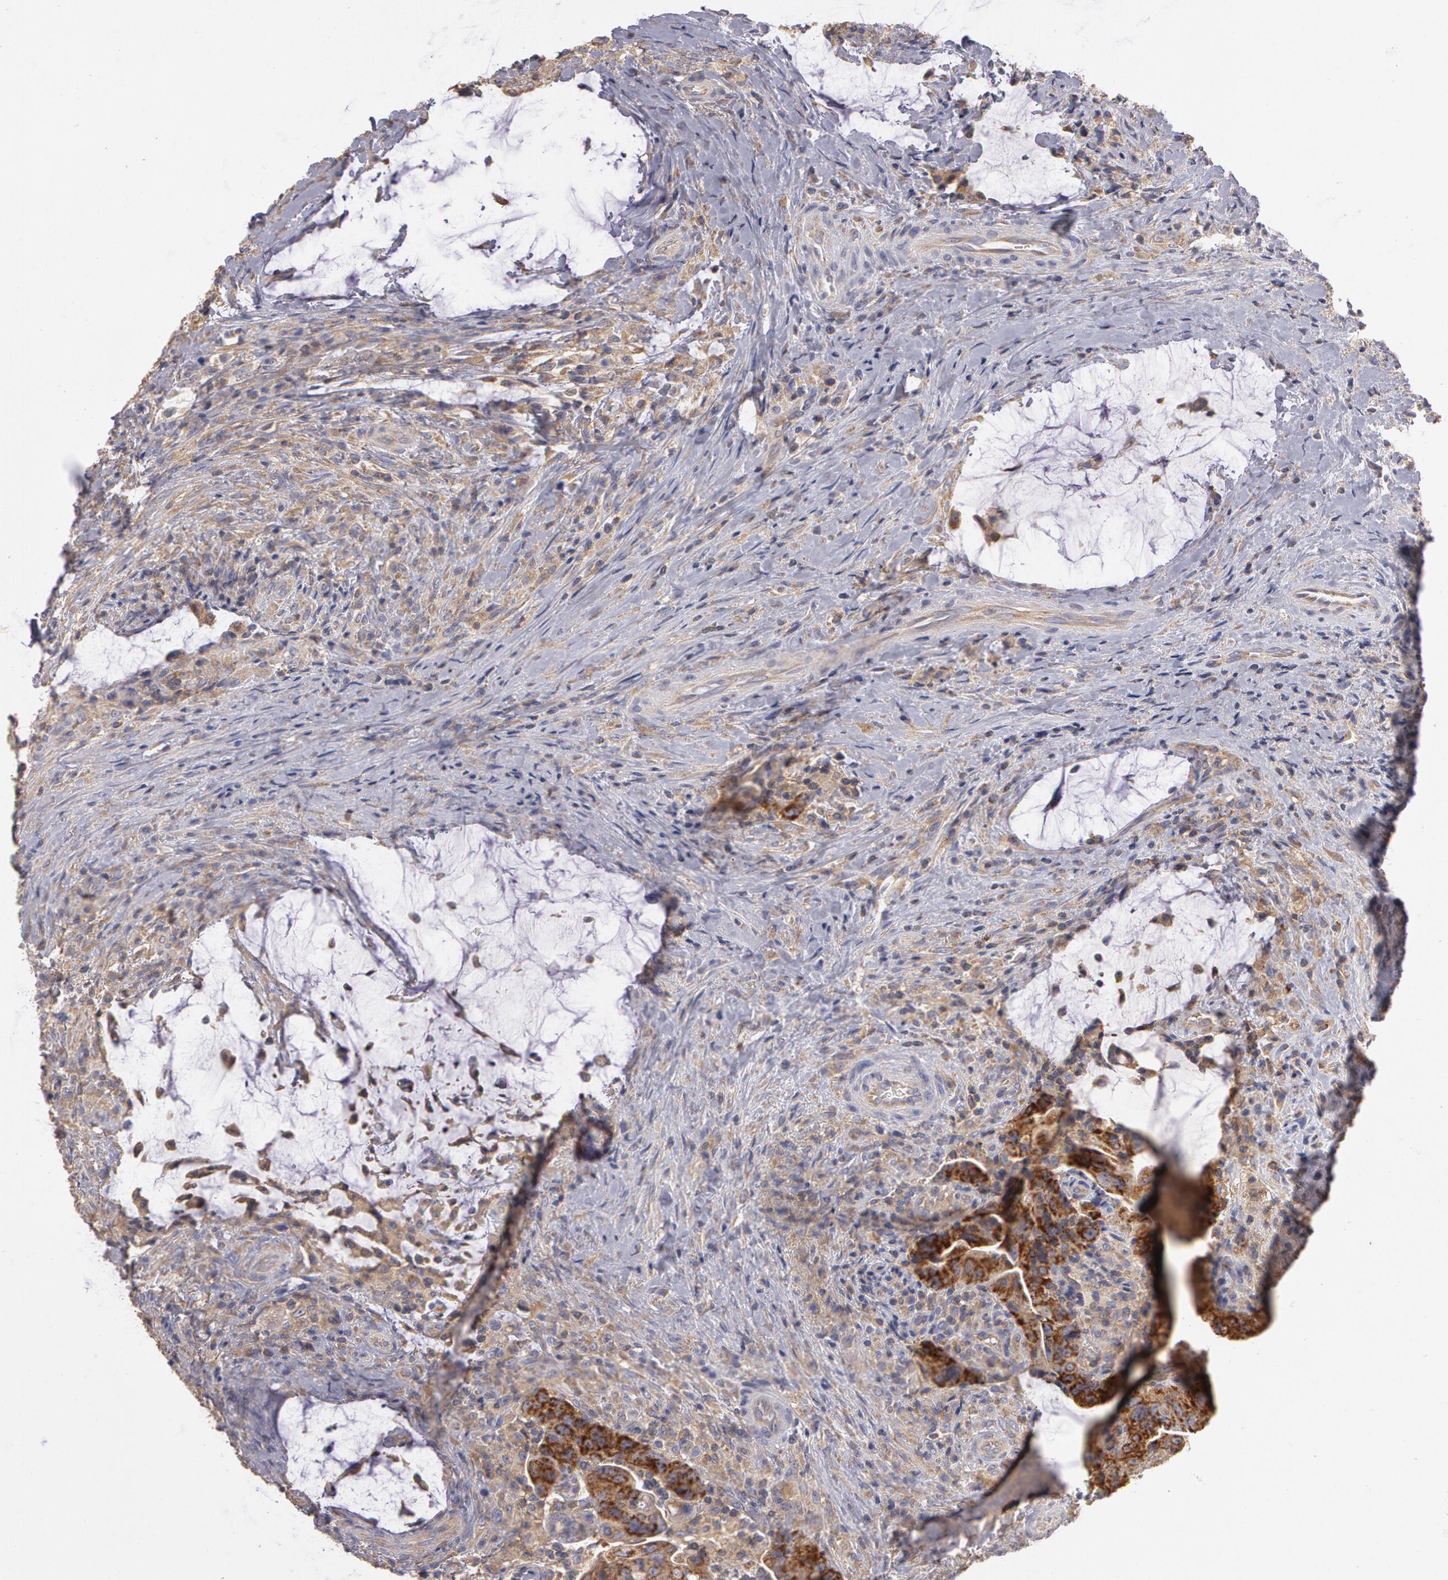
{"staining": {"intensity": "moderate", "quantity": ">75%", "location": "cytoplasmic/membranous"}, "tissue": "colorectal cancer", "cell_type": "Tumor cells", "image_type": "cancer", "snomed": [{"axis": "morphology", "description": "Adenocarcinoma, NOS"}, {"axis": "topography", "description": "Rectum"}], "caption": "IHC histopathology image of human adenocarcinoma (colorectal) stained for a protein (brown), which displays medium levels of moderate cytoplasmic/membranous expression in about >75% of tumor cells.", "gene": "NEK9", "patient": {"sex": "female", "age": 71}}